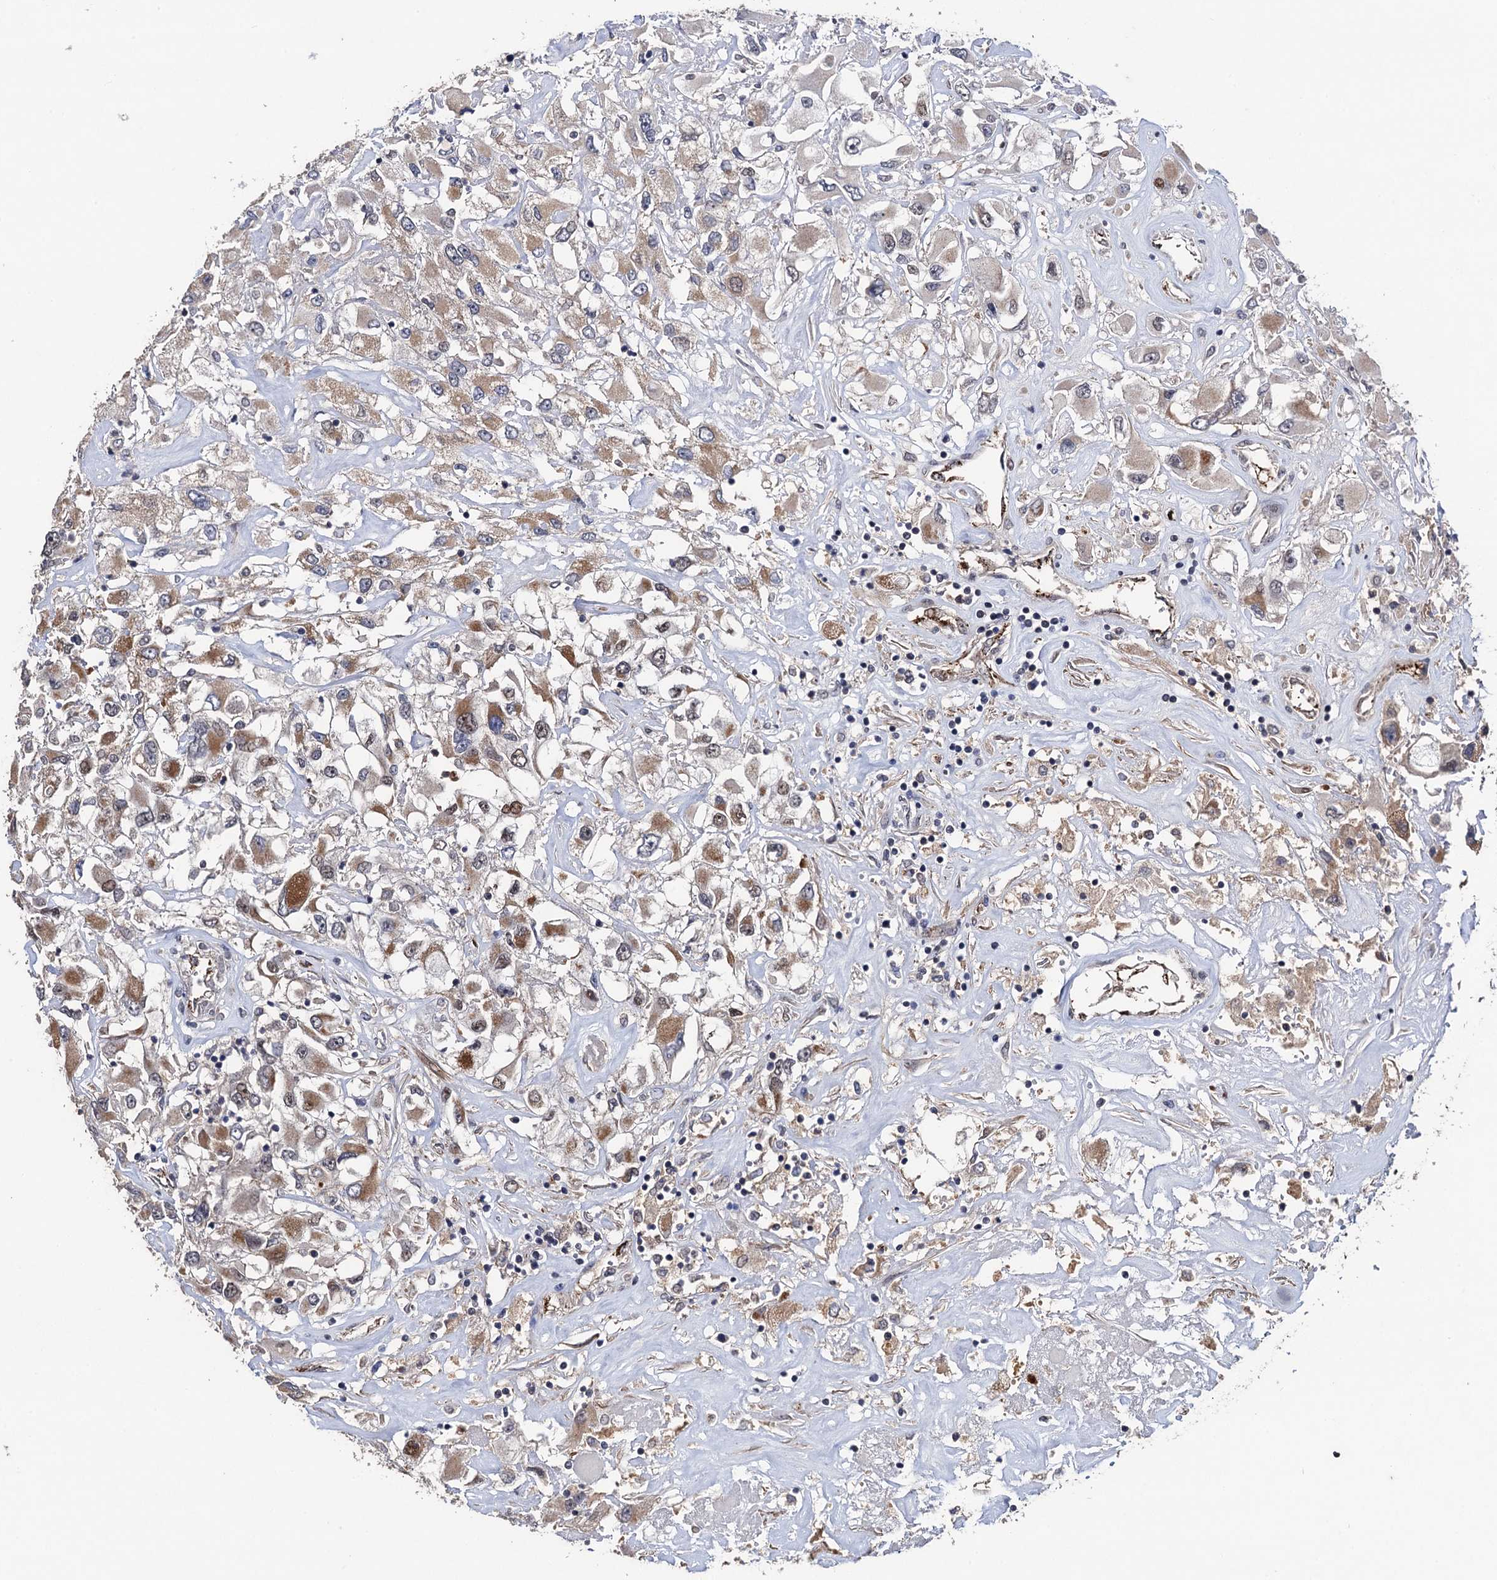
{"staining": {"intensity": "moderate", "quantity": ">75%", "location": "cytoplasmic/membranous"}, "tissue": "renal cancer", "cell_type": "Tumor cells", "image_type": "cancer", "snomed": [{"axis": "morphology", "description": "Adenocarcinoma, NOS"}, {"axis": "topography", "description": "Kidney"}], "caption": "A medium amount of moderate cytoplasmic/membranous expression is identified in approximately >75% of tumor cells in renal adenocarcinoma tissue.", "gene": "PPTC7", "patient": {"sex": "female", "age": 52}}